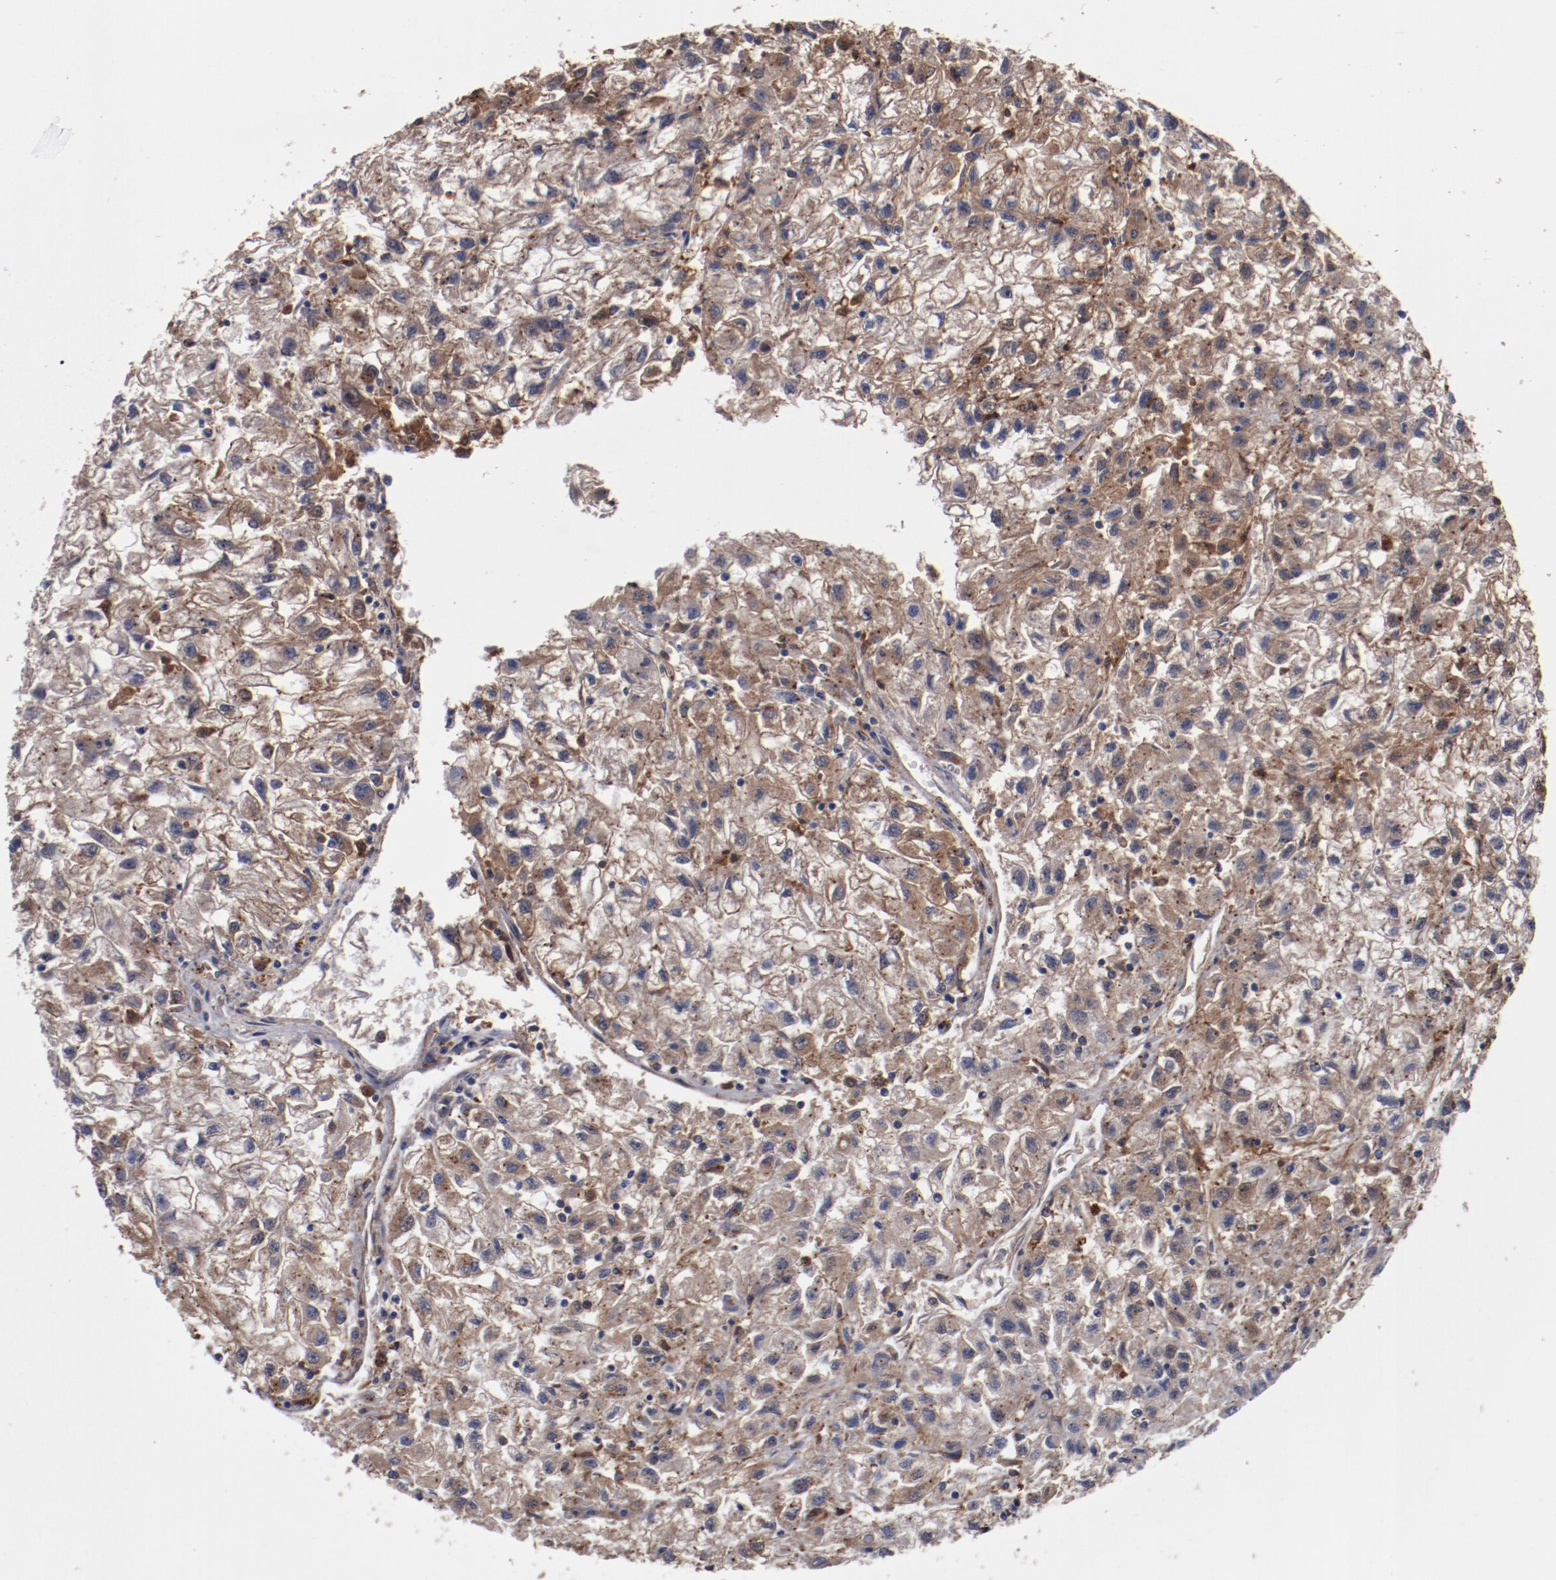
{"staining": {"intensity": "moderate", "quantity": ">75%", "location": "cytoplasmic/membranous"}, "tissue": "renal cancer", "cell_type": "Tumor cells", "image_type": "cancer", "snomed": [{"axis": "morphology", "description": "Adenocarcinoma, NOS"}, {"axis": "topography", "description": "Kidney"}], "caption": "The histopathology image exhibits staining of renal cancer, revealing moderate cytoplasmic/membranous protein expression (brown color) within tumor cells. Ihc stains the protein of interest in brown and the nuclei are stained blue.", "gene": "DNAAF2", "patient": {"sex": "male", "age": 59}}